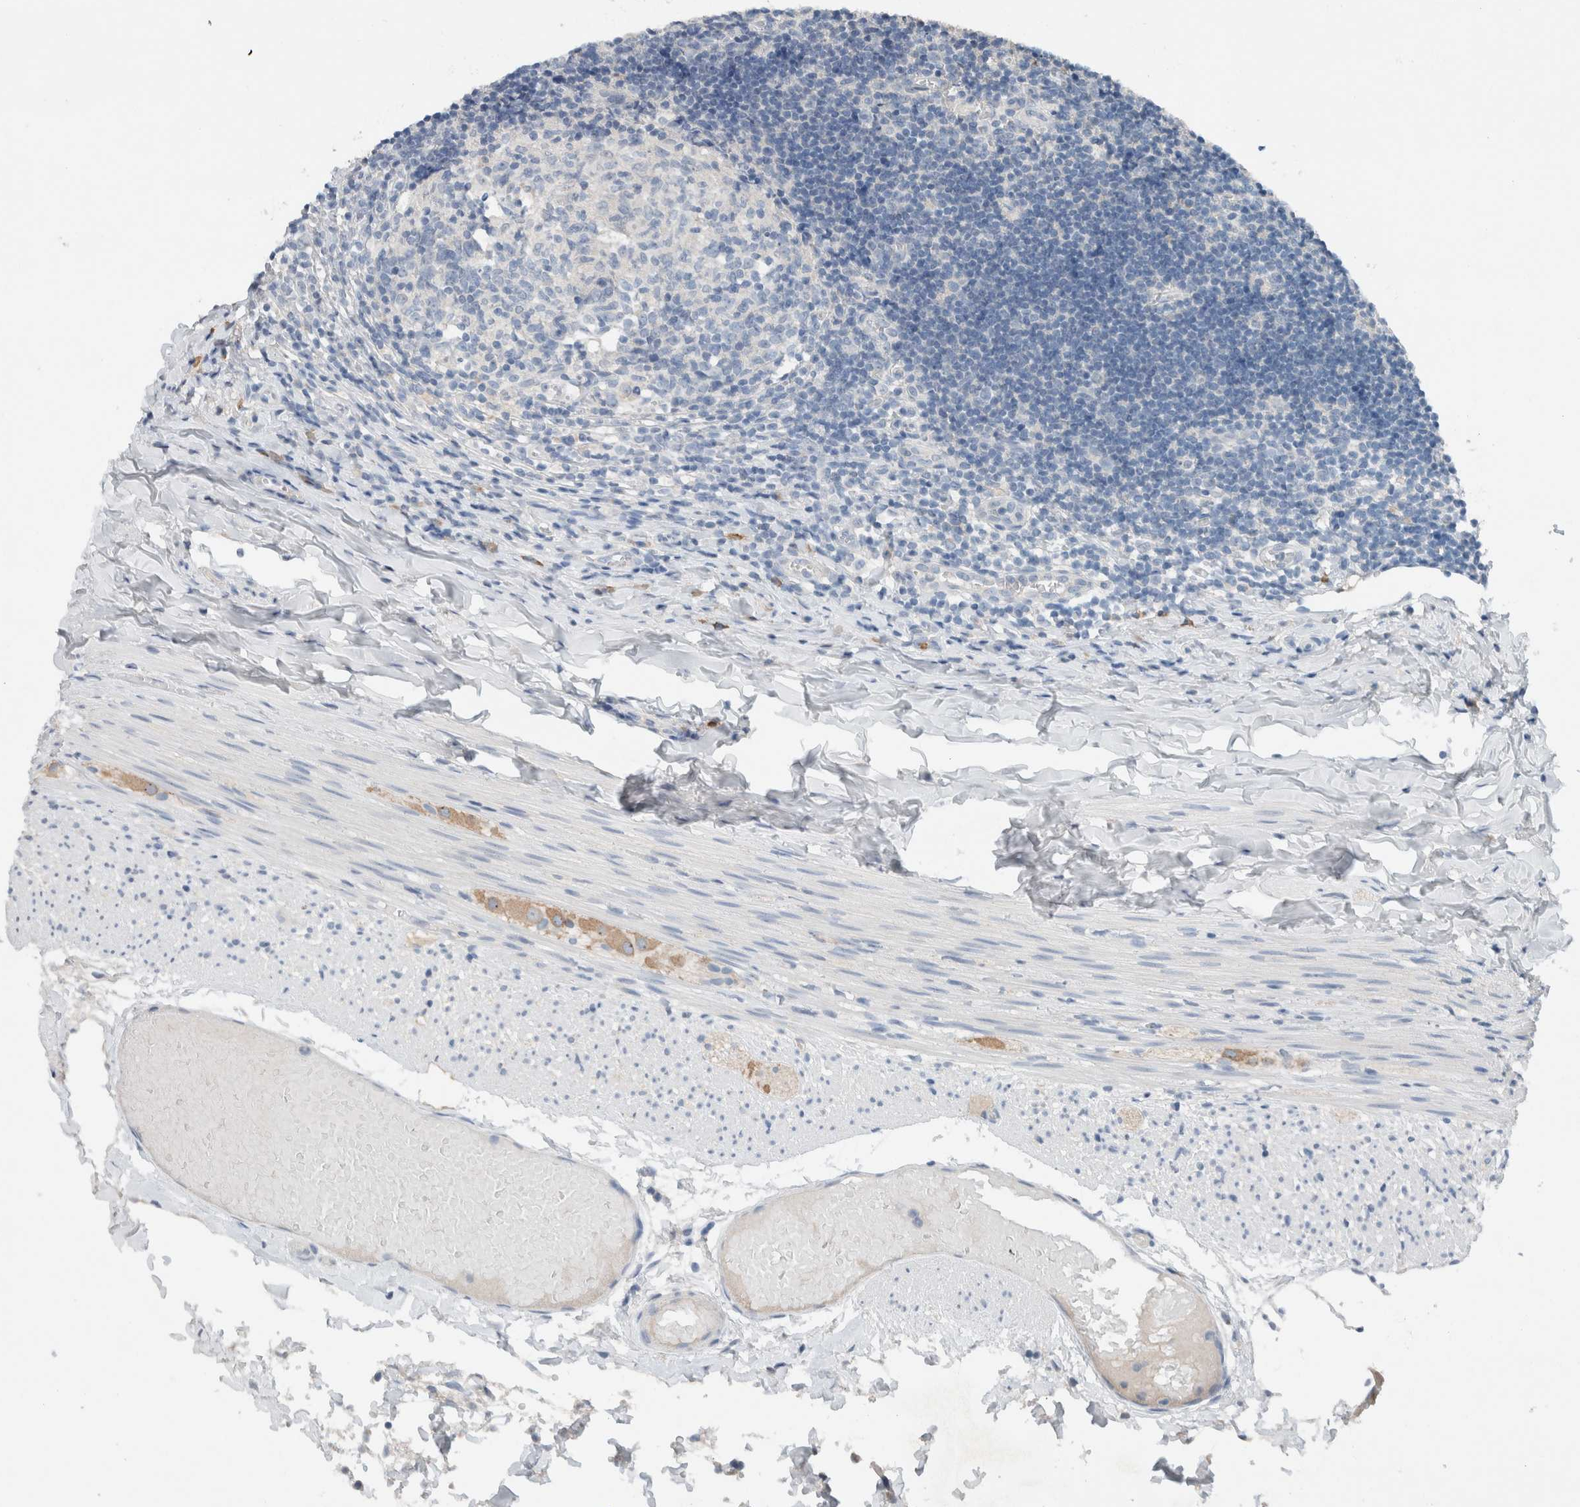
{"staining": {"intensity": "moderate", "quantity": "<25%", "location": "cytoplasmic/membranous"}, "tissue": "appendix", "cell_type": "Glandular cells", "image_type": "normal", "snomed": [{"axis": "morphology", "description": "Normal tissue, NOS"}, {"axis": "topography", "description": "Appendix"}], "caption": "Protein staining demonstrates moderate cytoplasmic/membranous positivity in about <25% of glandular cells in benign appendix. (Brightfield microscopy of DAB IHC at high magnification).", "gene": "DUOX1", "patient": {"sex": "male", "age": 8}}